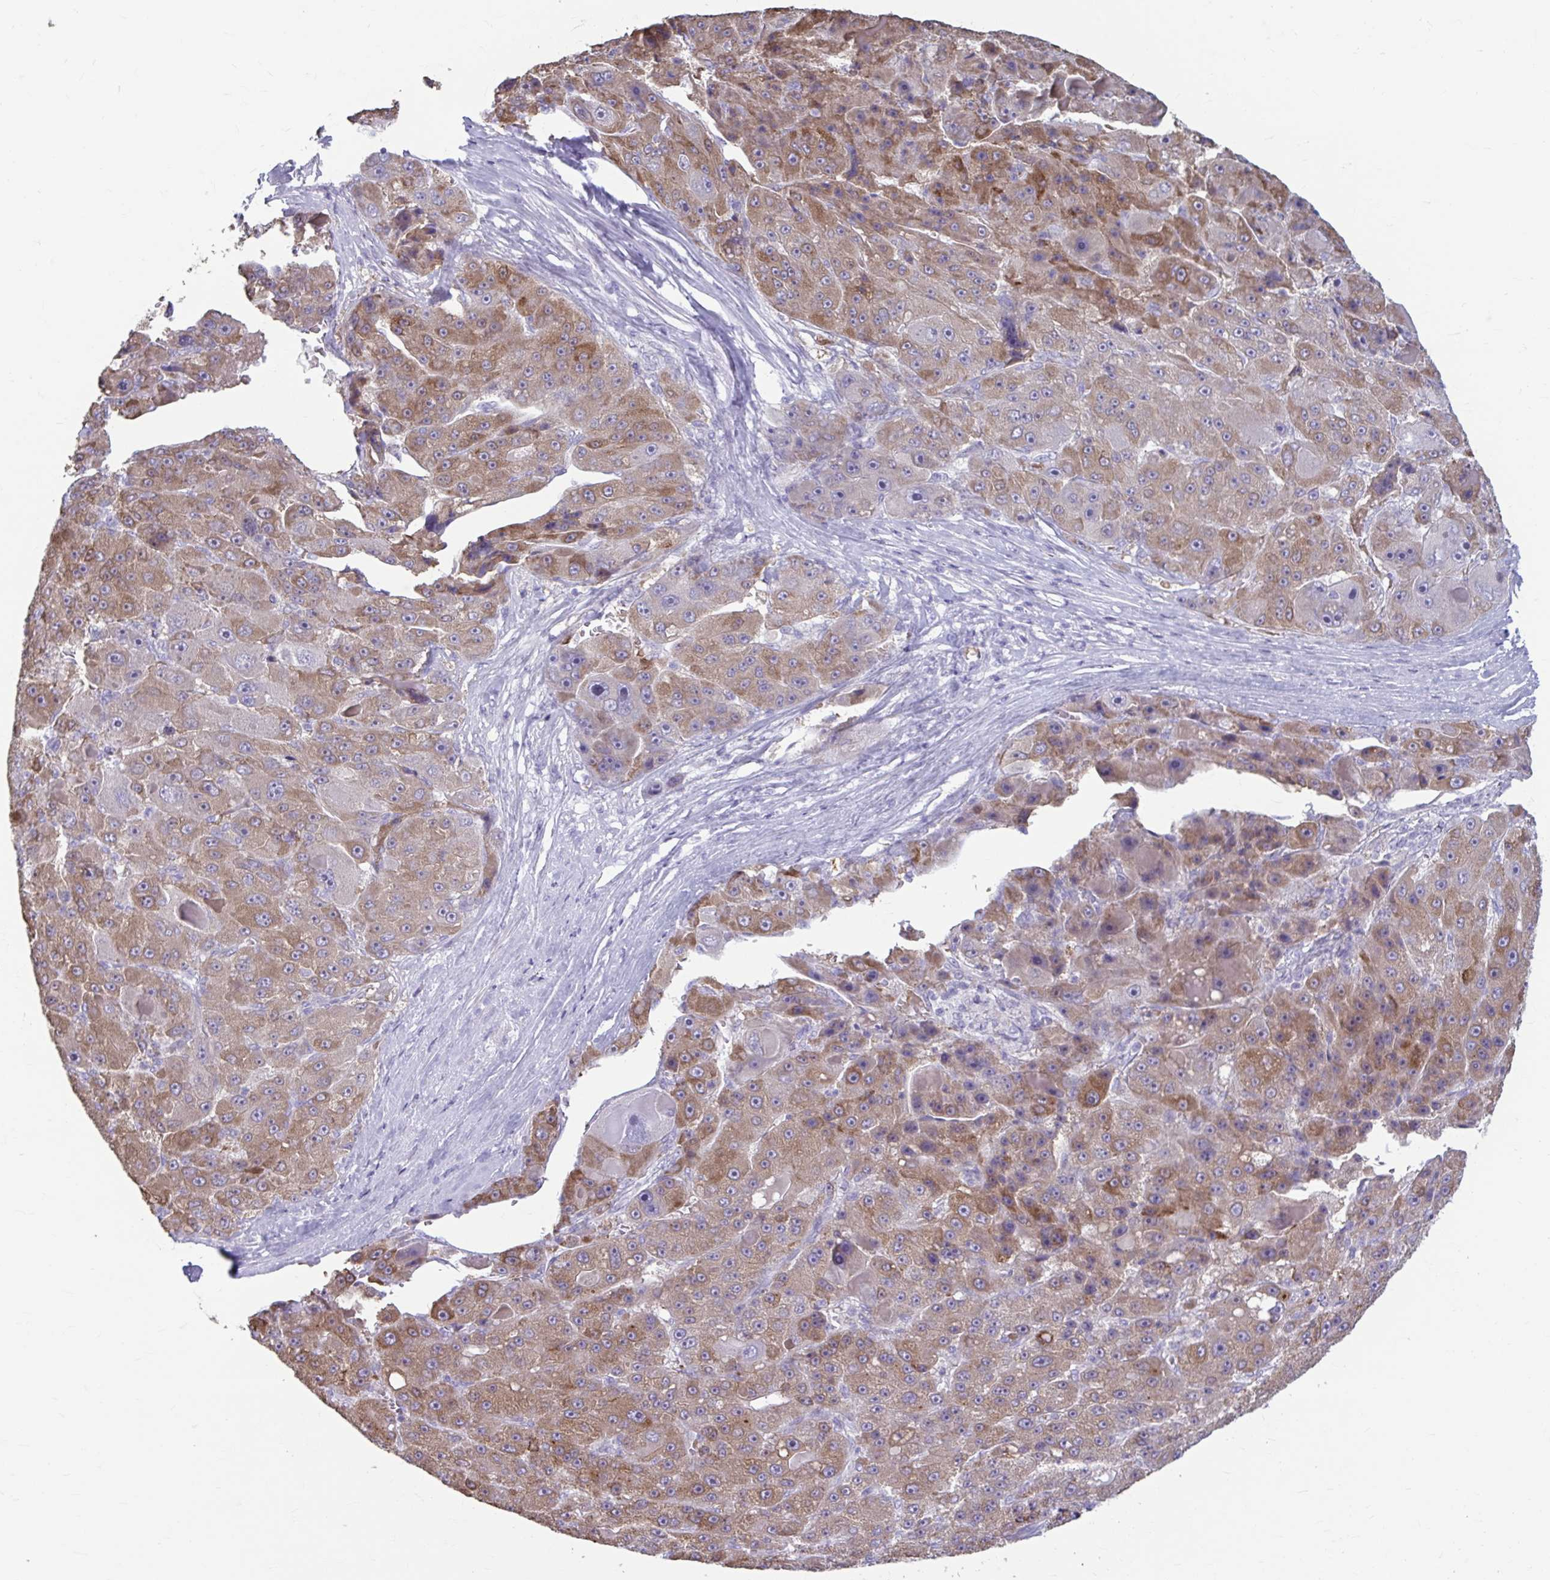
{"staining": {"intensity": "moderate", "quantity": ">75%", "location": "cytoplasmic/membranous"}, "tissue": "liver cancer", "cell_type": "Tumor cells", "image_type": "cancer", "snomed": [{"axis": "morphology", "description": "Carcinoma, Hepatocellular, NOS"}, {"axis": "topography", "description": "Liver"}], "caption": "This is a micrograph of IHC staining of hepatocellular carcinoma (liver), which shows moderate expression in the cytoplasmic/membranous of tumor cells.", "gene": "MSMO1", "patient": {"sex": "male", "age": 76}}